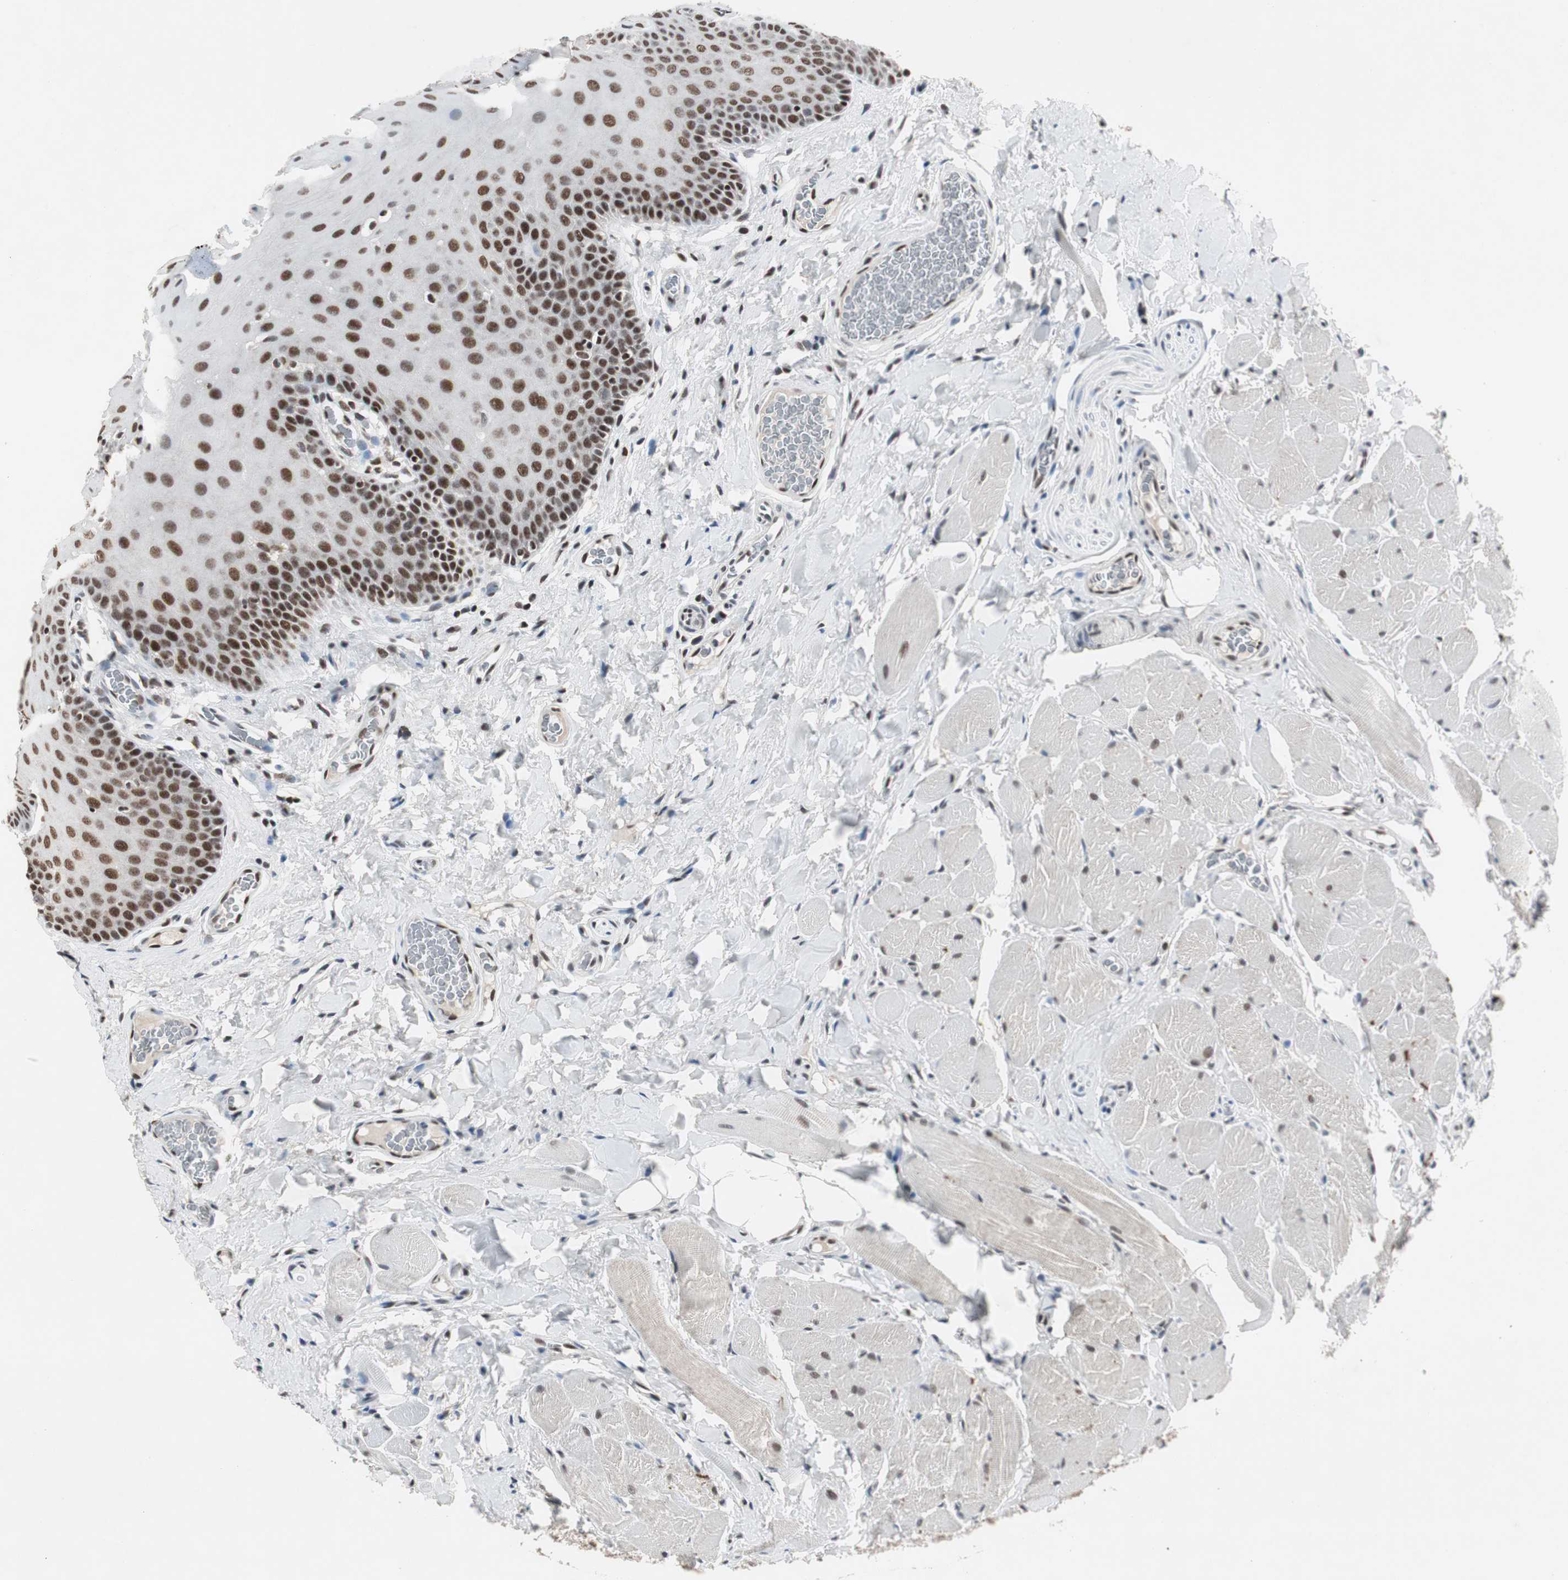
{"staining": {"intensity": "strong", "quantity": ">75%", "location": "nuclear"}, "tissue": "oral mucosa", "cell_type": "Squamous epithelial cells", "image_type": "normal", "snomed": [{"axis": "morphology", "description": "Normal tissue, NOS"}, {"axis": "topography", "description": "Oral tissue"}], "caption": "Oral mucosa stained with immunohistochemistry (IHC) reveals strong nuclear positivity in approximately >75% of squamous epithelial cells. Using DAB (3,3'-diaminobenzidine) (brown) and hematoxylin (blue) stains, captured at high magnification using brightfield microscopy.", "gene": "RAD9A", "patient": {"sex": "male", "age": 54}}